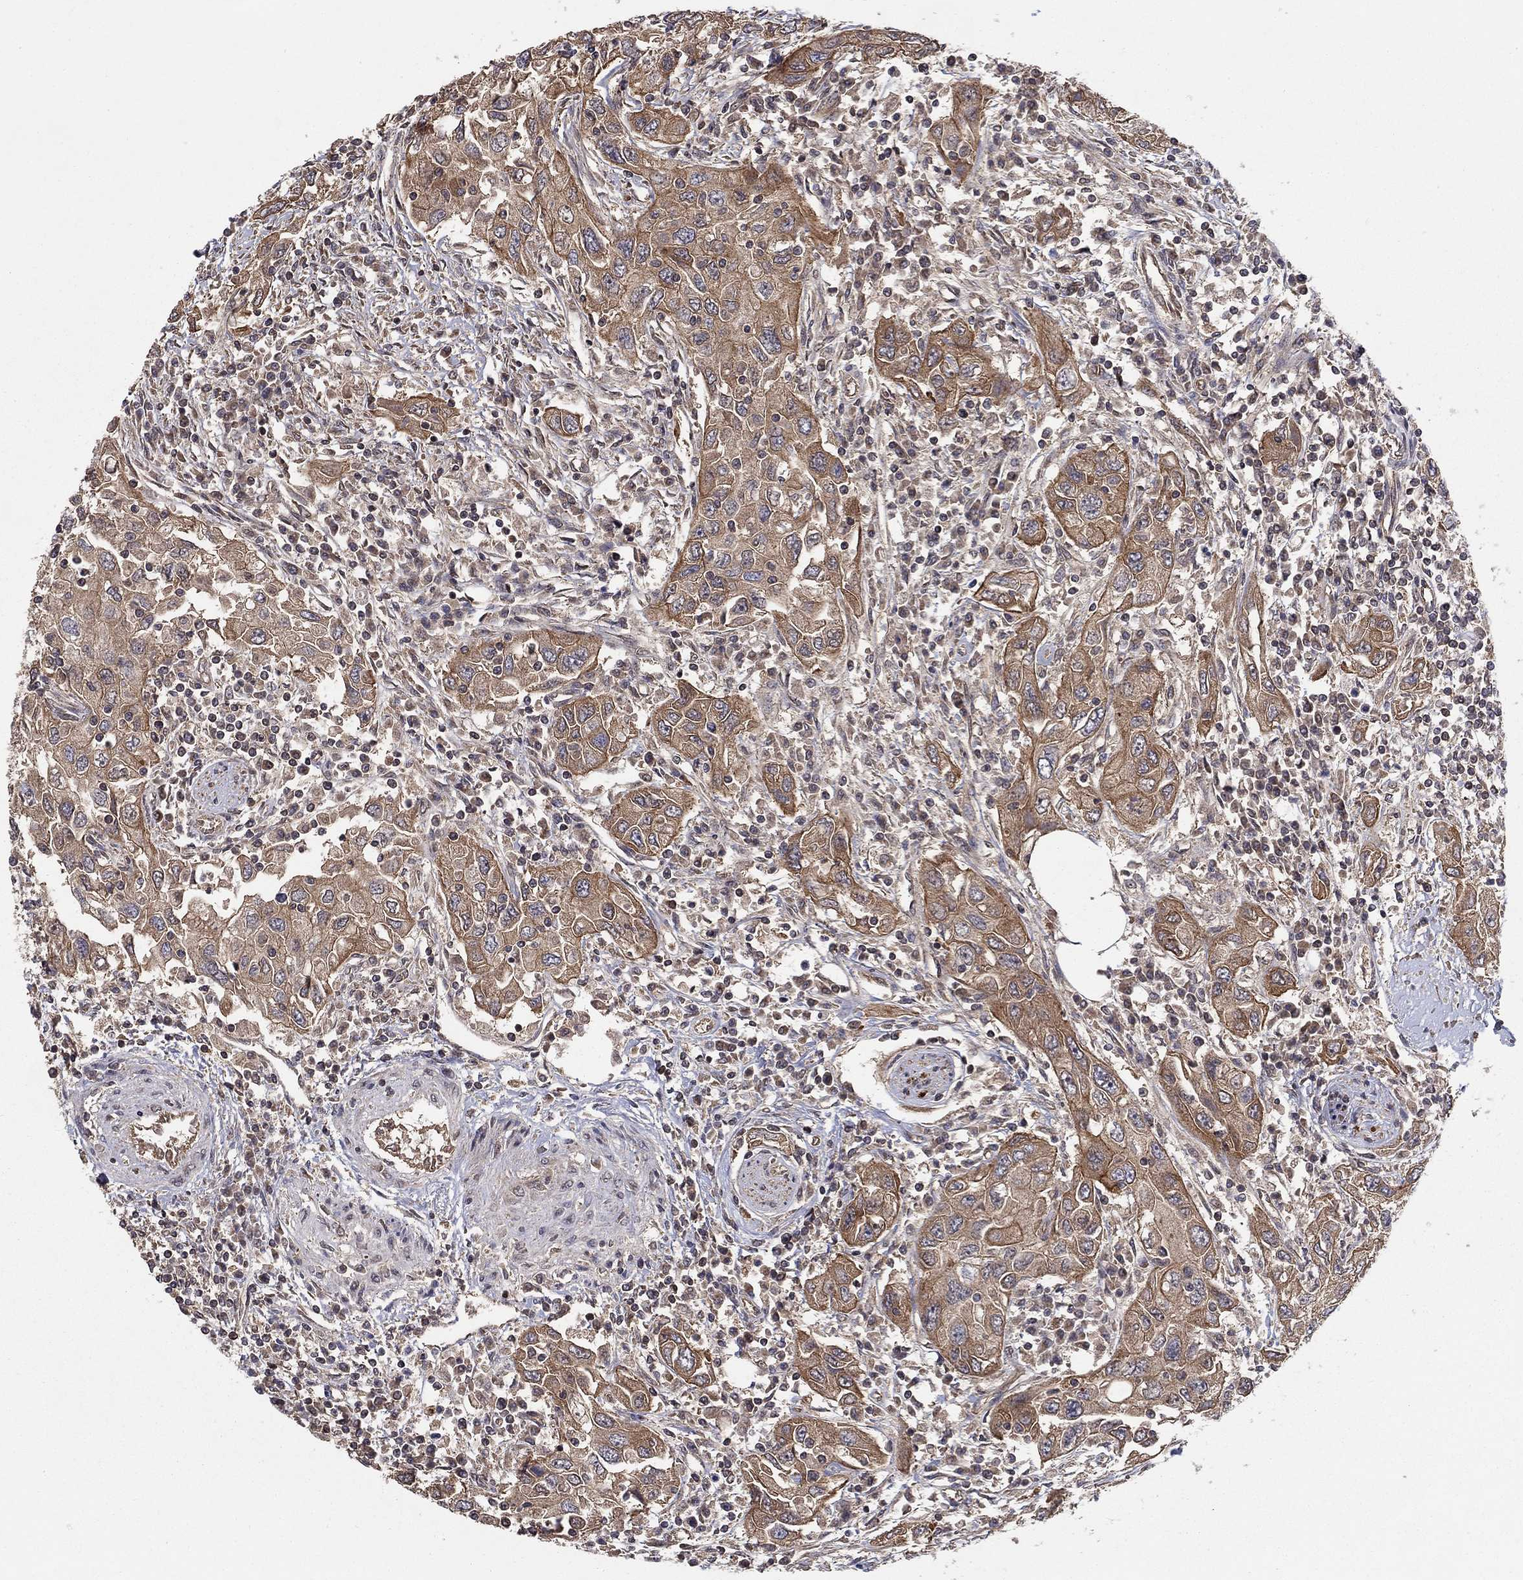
{"staining": {"intensity": "moderate", "quantity": "25%-75%", "location": "cytoplasmic/membranous"}, "tissue": "urothelial cancer", "cell_type": "Tumor cells", "image_type": "cancer", "snomed": [{"axis": "morphology", "description": "Urothelial carcinoma, High grade"}, {"axis": "topography", "description": "Urinary bladder"}], "caption": "A brown stain labels moderate cytoplasmic/membranous positivity of a protein in human urothelial cancer tumor cells.", "gene": "BMERB1", "patient": {"sex": "male", "age": 76}}